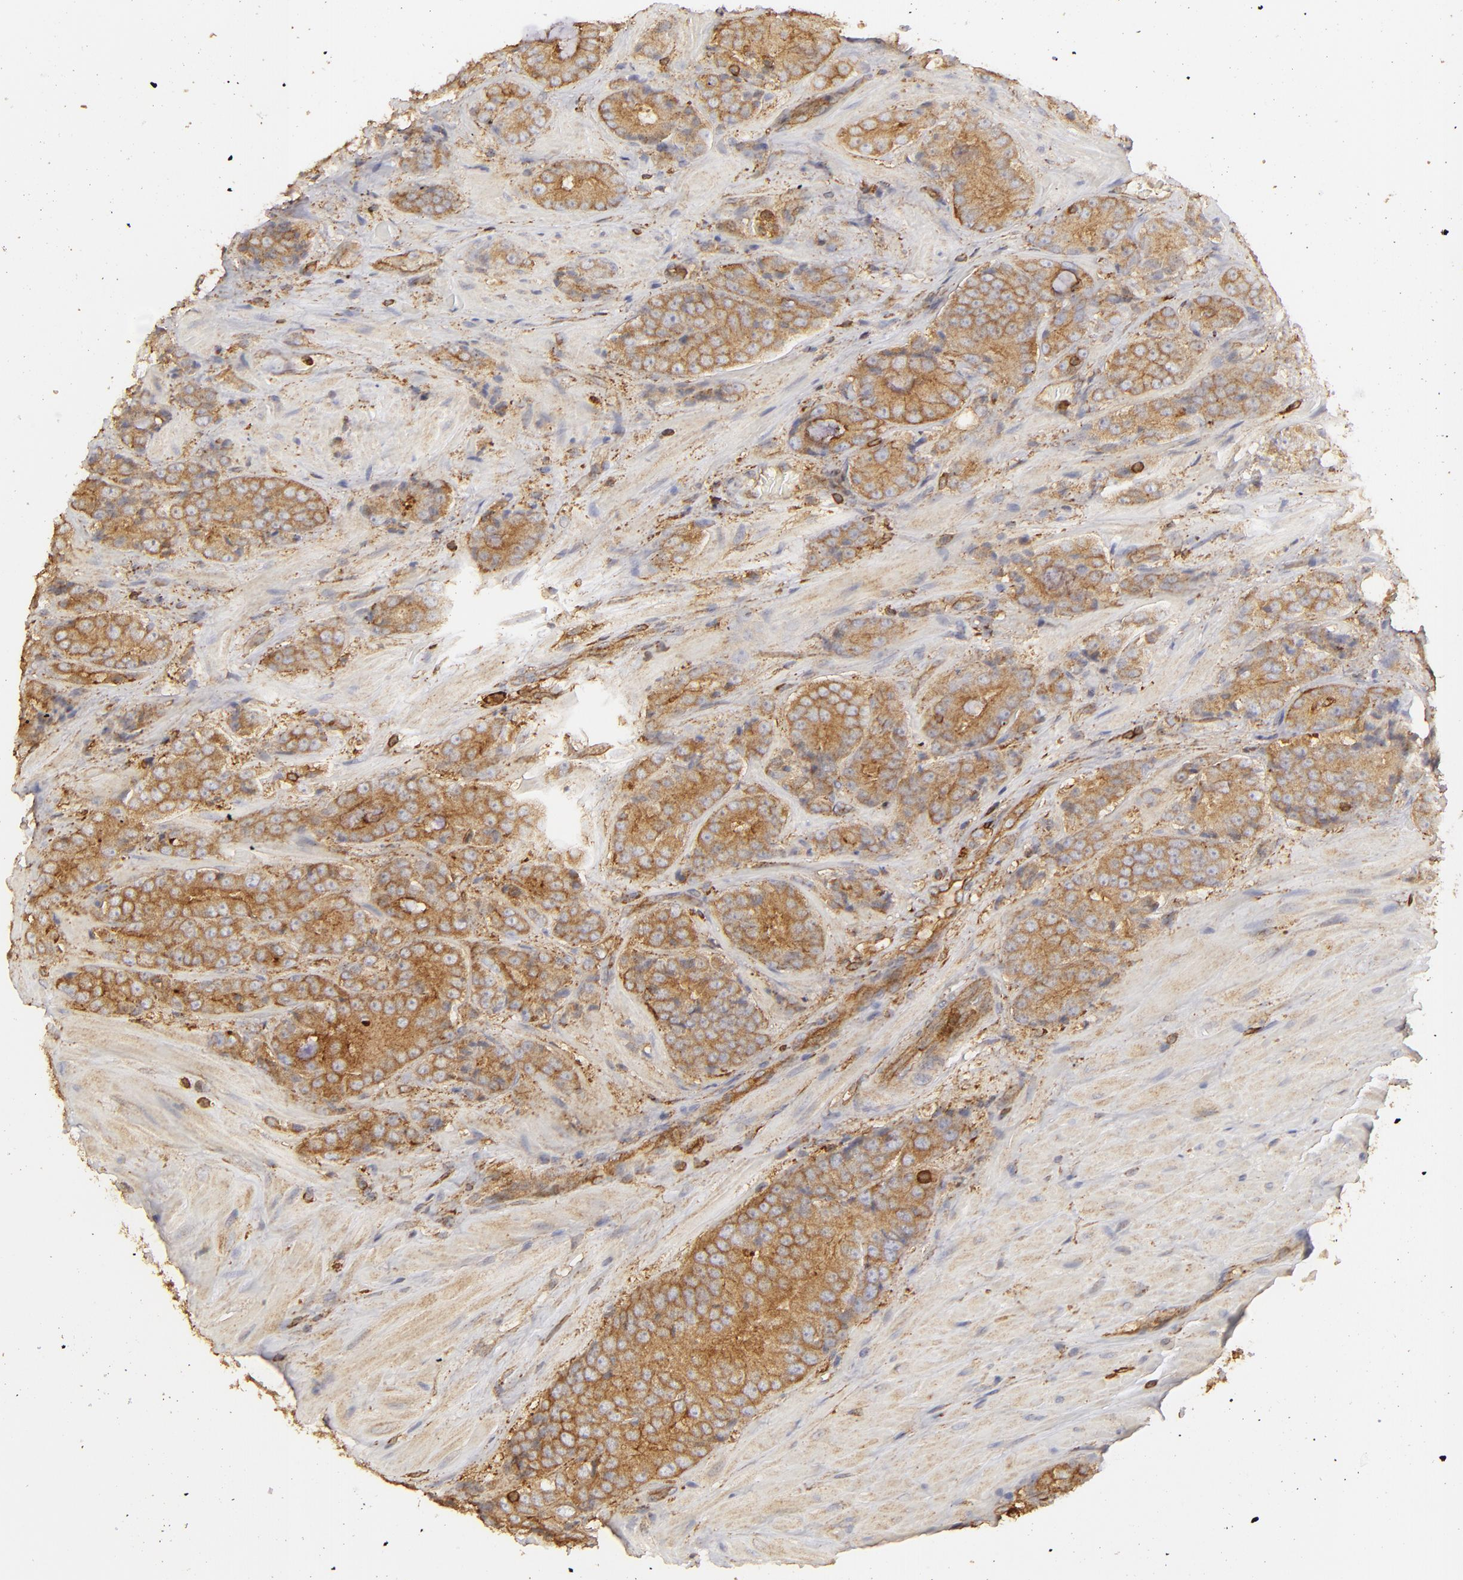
{"staining": {"intensity": "strong", "quantity": ">75%", "location": "cytoplasmic/membranous"}, "tissue": "prostate cancer", "cell_type": "Tumor cells", "image_type": "cancer", "snomed": [{"axis": "morphology", "description": "Adenocarcinoma, High grade"}, {"axis": "topography", "description": "Prostate"}], "caption": "A high amount of strong cytoplasmic/membranous staining is appreciated in approximately >75% of tumor cells in prostate cancer tissue. The protein is shown in brown color, while the nuclei are stained blue.", "gene": "ACTB", "patient": {"sex": "male", "age": 70}}